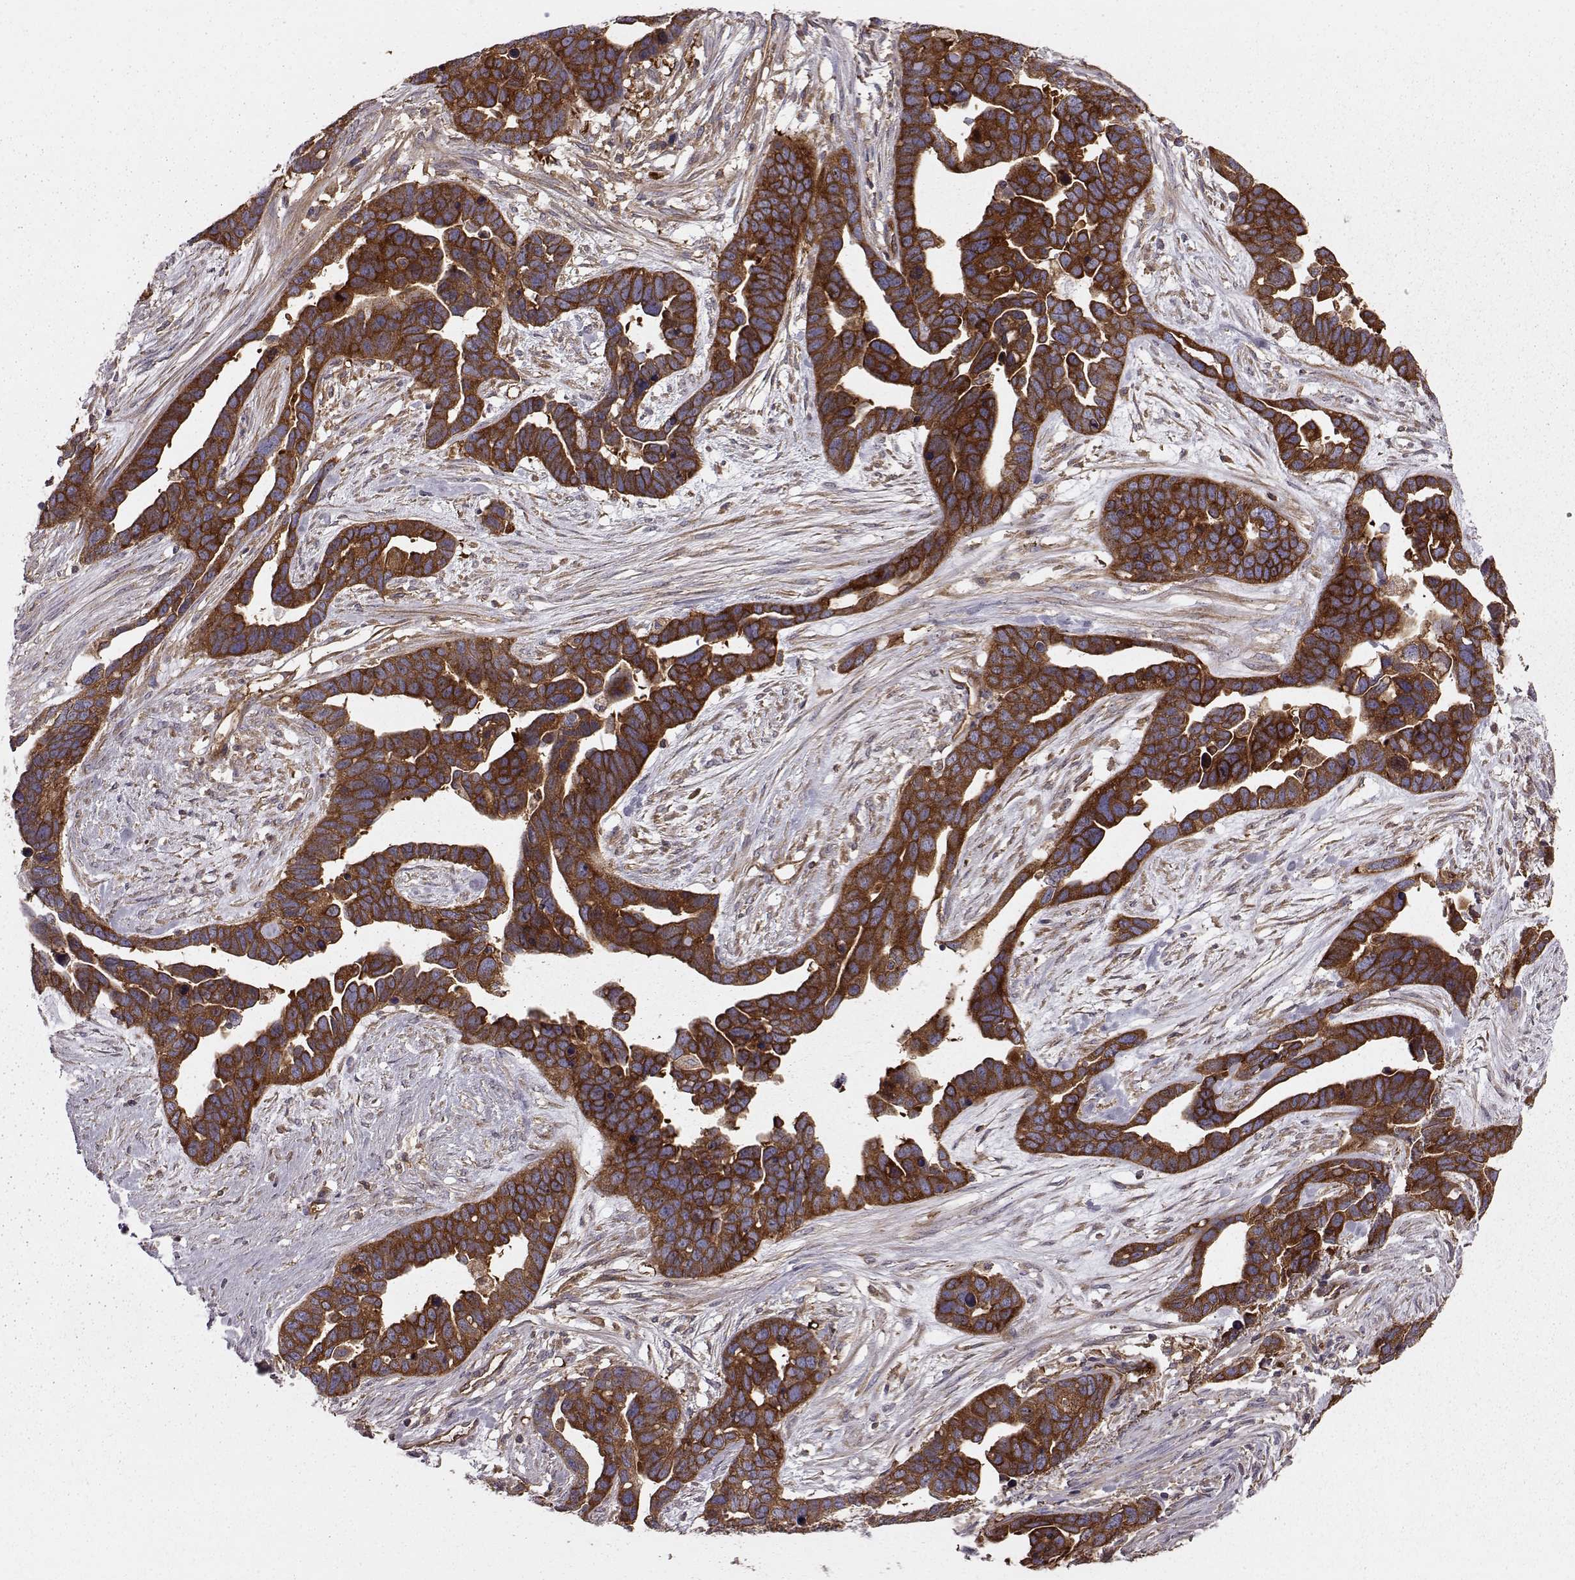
{"staining": {"intensity": "strong", "quantity": ">75%", "location": "cytoplasmic/membranous"}, "tissue": "ovarian cancer", "cell_type": "Tumor cells", "image_type": "cancer", "snomed": [{"axis": "morphology", "description": "Cystadenocarcinoma, serous, NOS"}, {"axis": "topography", "description": "Ovary"}], "caption": "Immunohistochemistry (IHC) staining of ovarian serous cystadenocarcinoma, which reveals high levels of strong cytoplasmic/membranous staining in approximately >75% of tumor cells indicating strong cytoplasmic/membranous protein staining. The staining was performed using DAB (3,3'-diaminobenzidine) (brown) for protein detection and nuclei were counterstained in hematoxylin (blue).", "gene": "RABGAP1", "patient": {"sex": "female", "age": 54}}